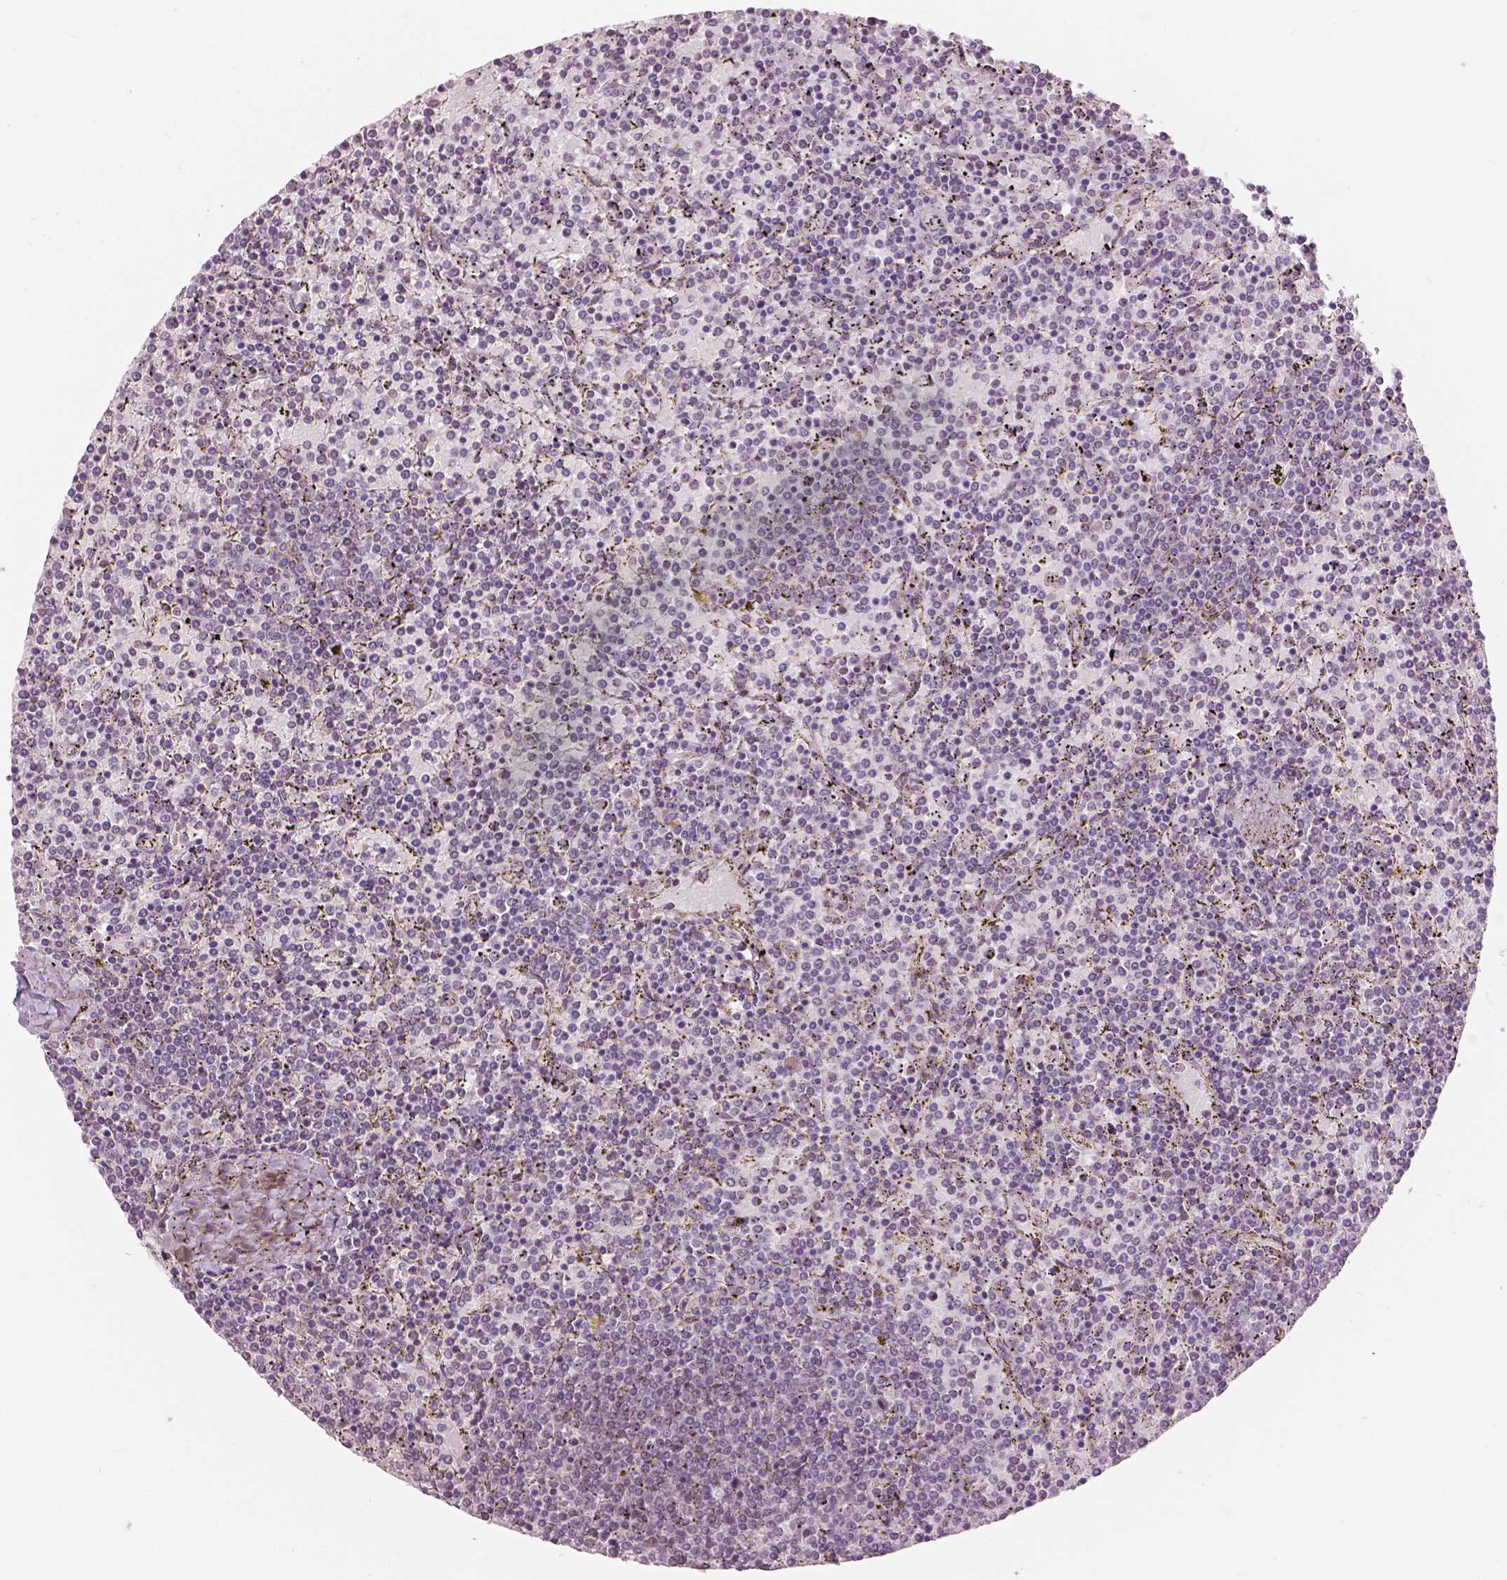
{"staining": {"intensity": "negative", "quantity": "none", "location": "none"}, "tissue": "lymphoma", "cell_type": "Tumor cells", "image_type": "cancer", "snomed": [{"axis": "morphology", "description": "Malignant lymphoma, non-Hodgkin's type, Low grade"}, {"axis": "topography", "description": "Spleen"}], "caption": "High magnification brightfield microscopy of malignant lymphoma, non-Hodgkin's type (low-grade) stained with DAB (3,3'-diaminobenzidine) (brown) and counterstained with hematoxylin (blue): tumor cells show no significant staining.", "gene": "HOXA10", "patient": {"sex": "female", "age": 77}}